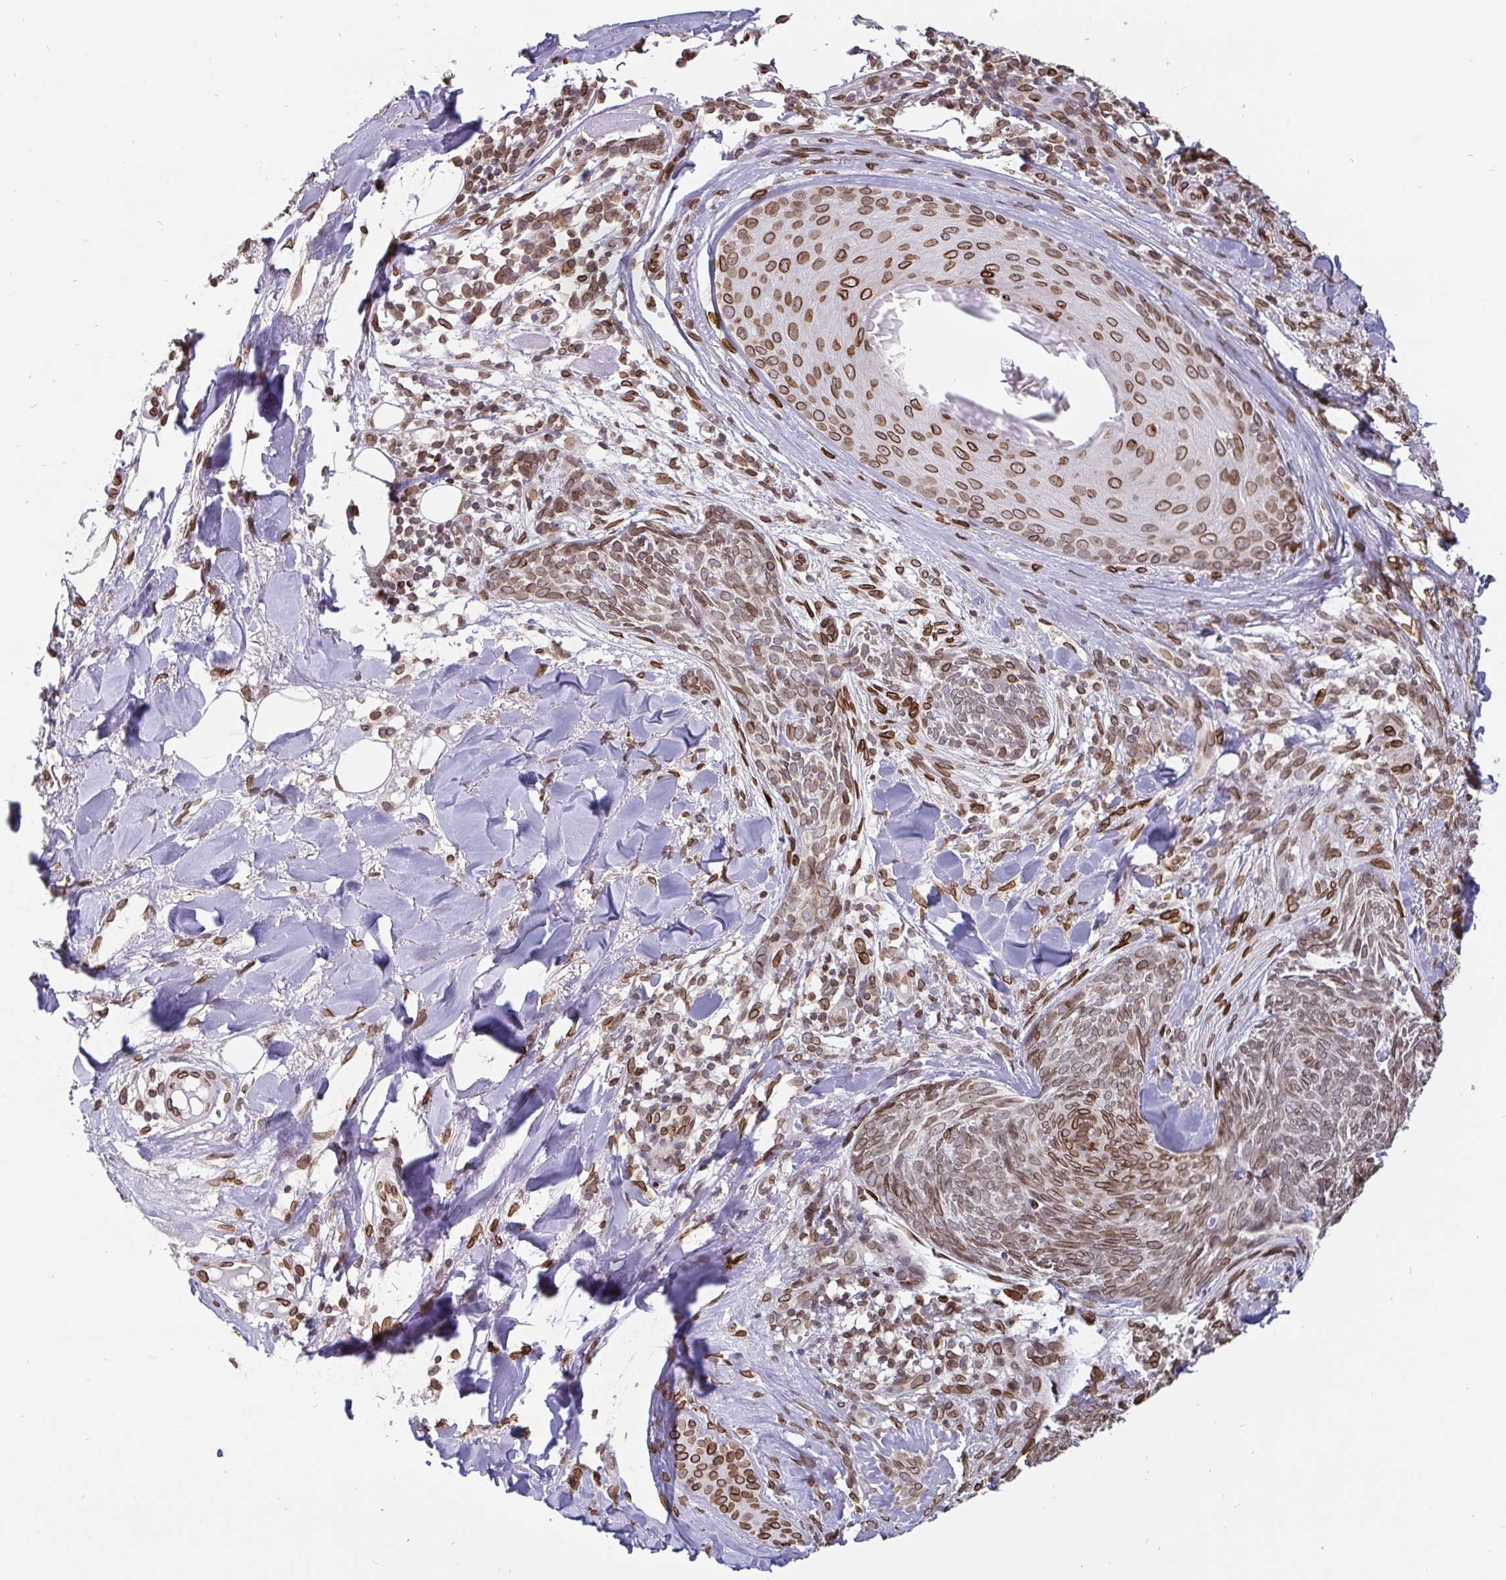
{"staining": {"intensity": "moderate", "quantity": ">75%", "location": "cytoplasmic/membranous,nuclear"}, "tissue": "skin cancer", "cell_type": "Tumor cells", "image_type": "cancer", "snomed": [{"axis": "morphology", "description": "Basal cell carcinoma"}, {"axis": "topography", "description": "Skin"}], "caption": "Skin cancer (basal cell carcinoma) stained with immunohistochemistry reveals moderate cytoplasmic/membranous and nuclear expression in about >75% of tumor cells. Using DAB (3,3'-diaminobenzidine) (brown) and hematoxylin (blue) stains, captured at high magnification using brightfield microscopy.", "gene": "EMD", "patient": {"sex": "female", "age": 93}}